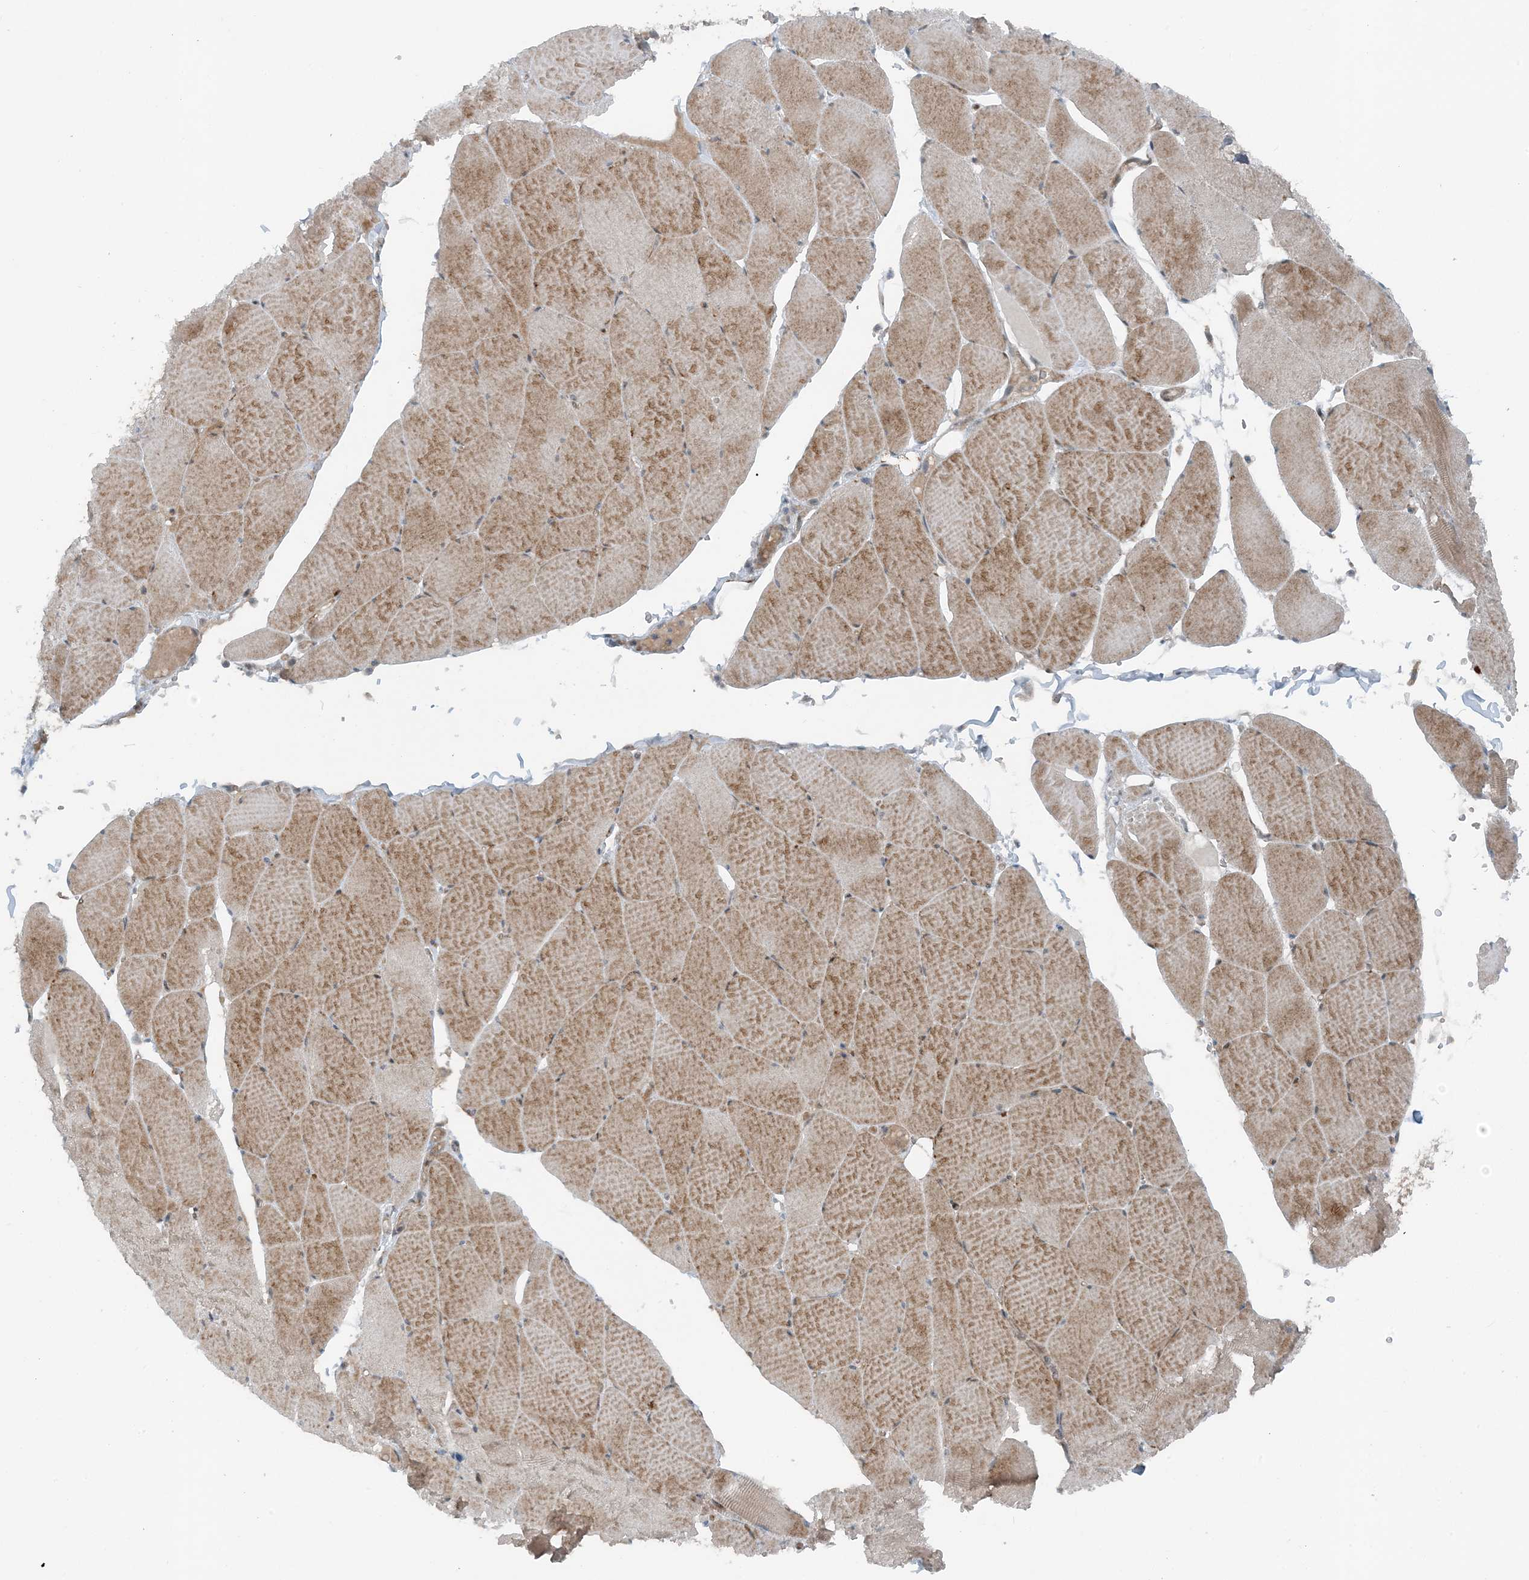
{"staining": {"intensity": "moderate", "quantity": ">75%", "location": "cytoplasmic/membranous"}, "tissue": "skeletal muscle", "cell_type": "Myocytes", "image_type": "normal", "snomed": [{"axis": "morphology", "description": "Normal tissue, NOS"}, {"axis": "topography", "description": "Skeletal muscle"}, {"axis": "topography", "description": "Head-Neck"}], "caption": "This is an image of immunohistochemistry staining of unremarkable skeletal muscle, which shows moderate positivity in the cytoplasmic/membranous of myocytes.", "gene": "MITD1", "patient": {"sex": "male", "age": 66}}